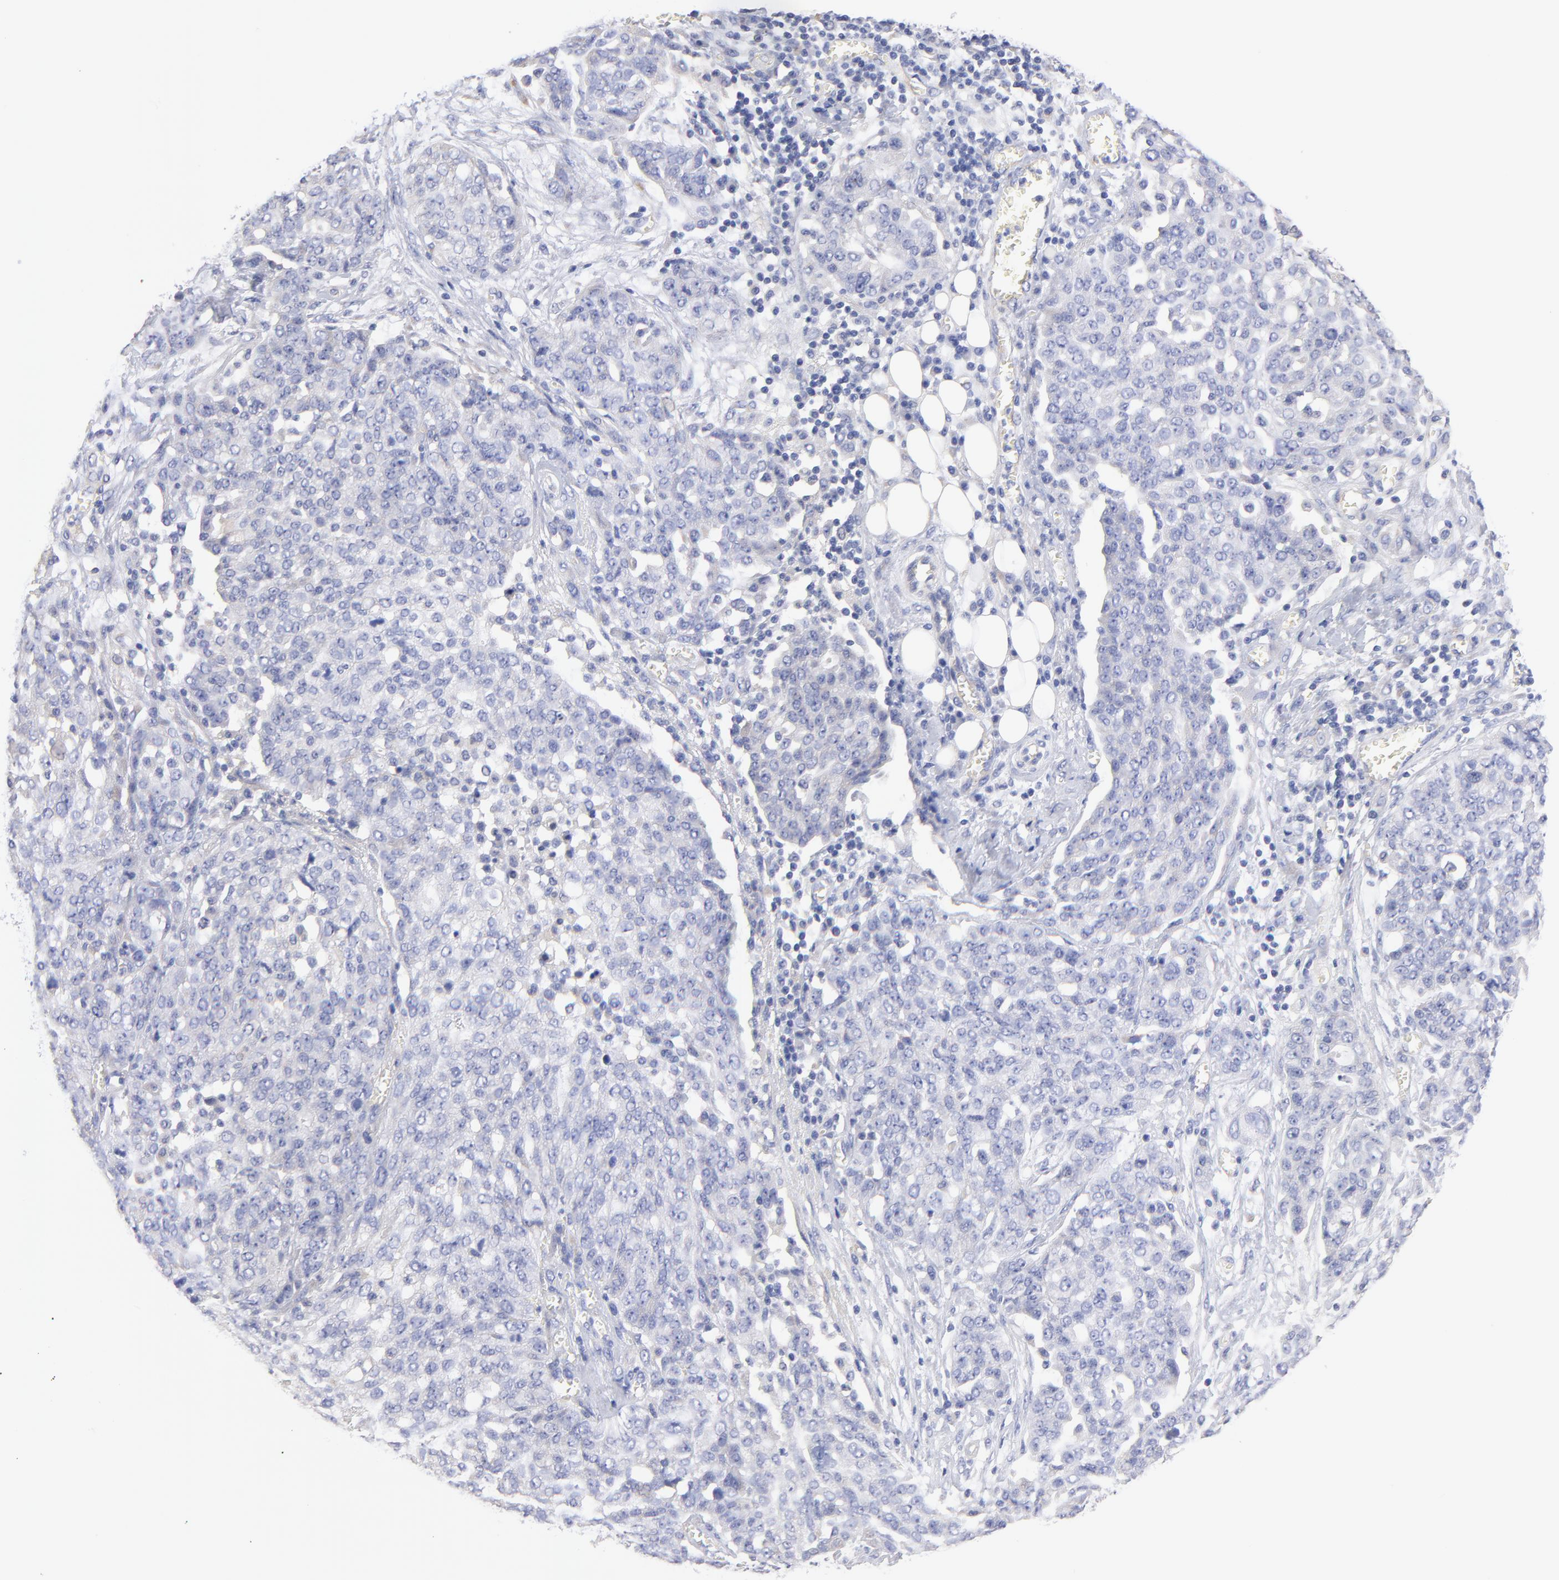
{"staining": {"intensity": "negative", "quantity": "none", "location": "none"}, "tissue": "ovarian cancer", "cell_type": "Tumor cells", "image_type": "cancer", "snomed": [{"axis": "morphology", "description": "Cystadenocarcinoma, serous, NOS"}, {"axis": "topography", "description": "Soft tissue"}, {"axis": "topography", "description": "Ovary"}], "caption": "The histopathology image shows no significant positivity in tumor cells of ovarian serous cystadenocarcinoma.", "gene": "HS3ST1", "patient": {"sex": "female", "age": 57}}